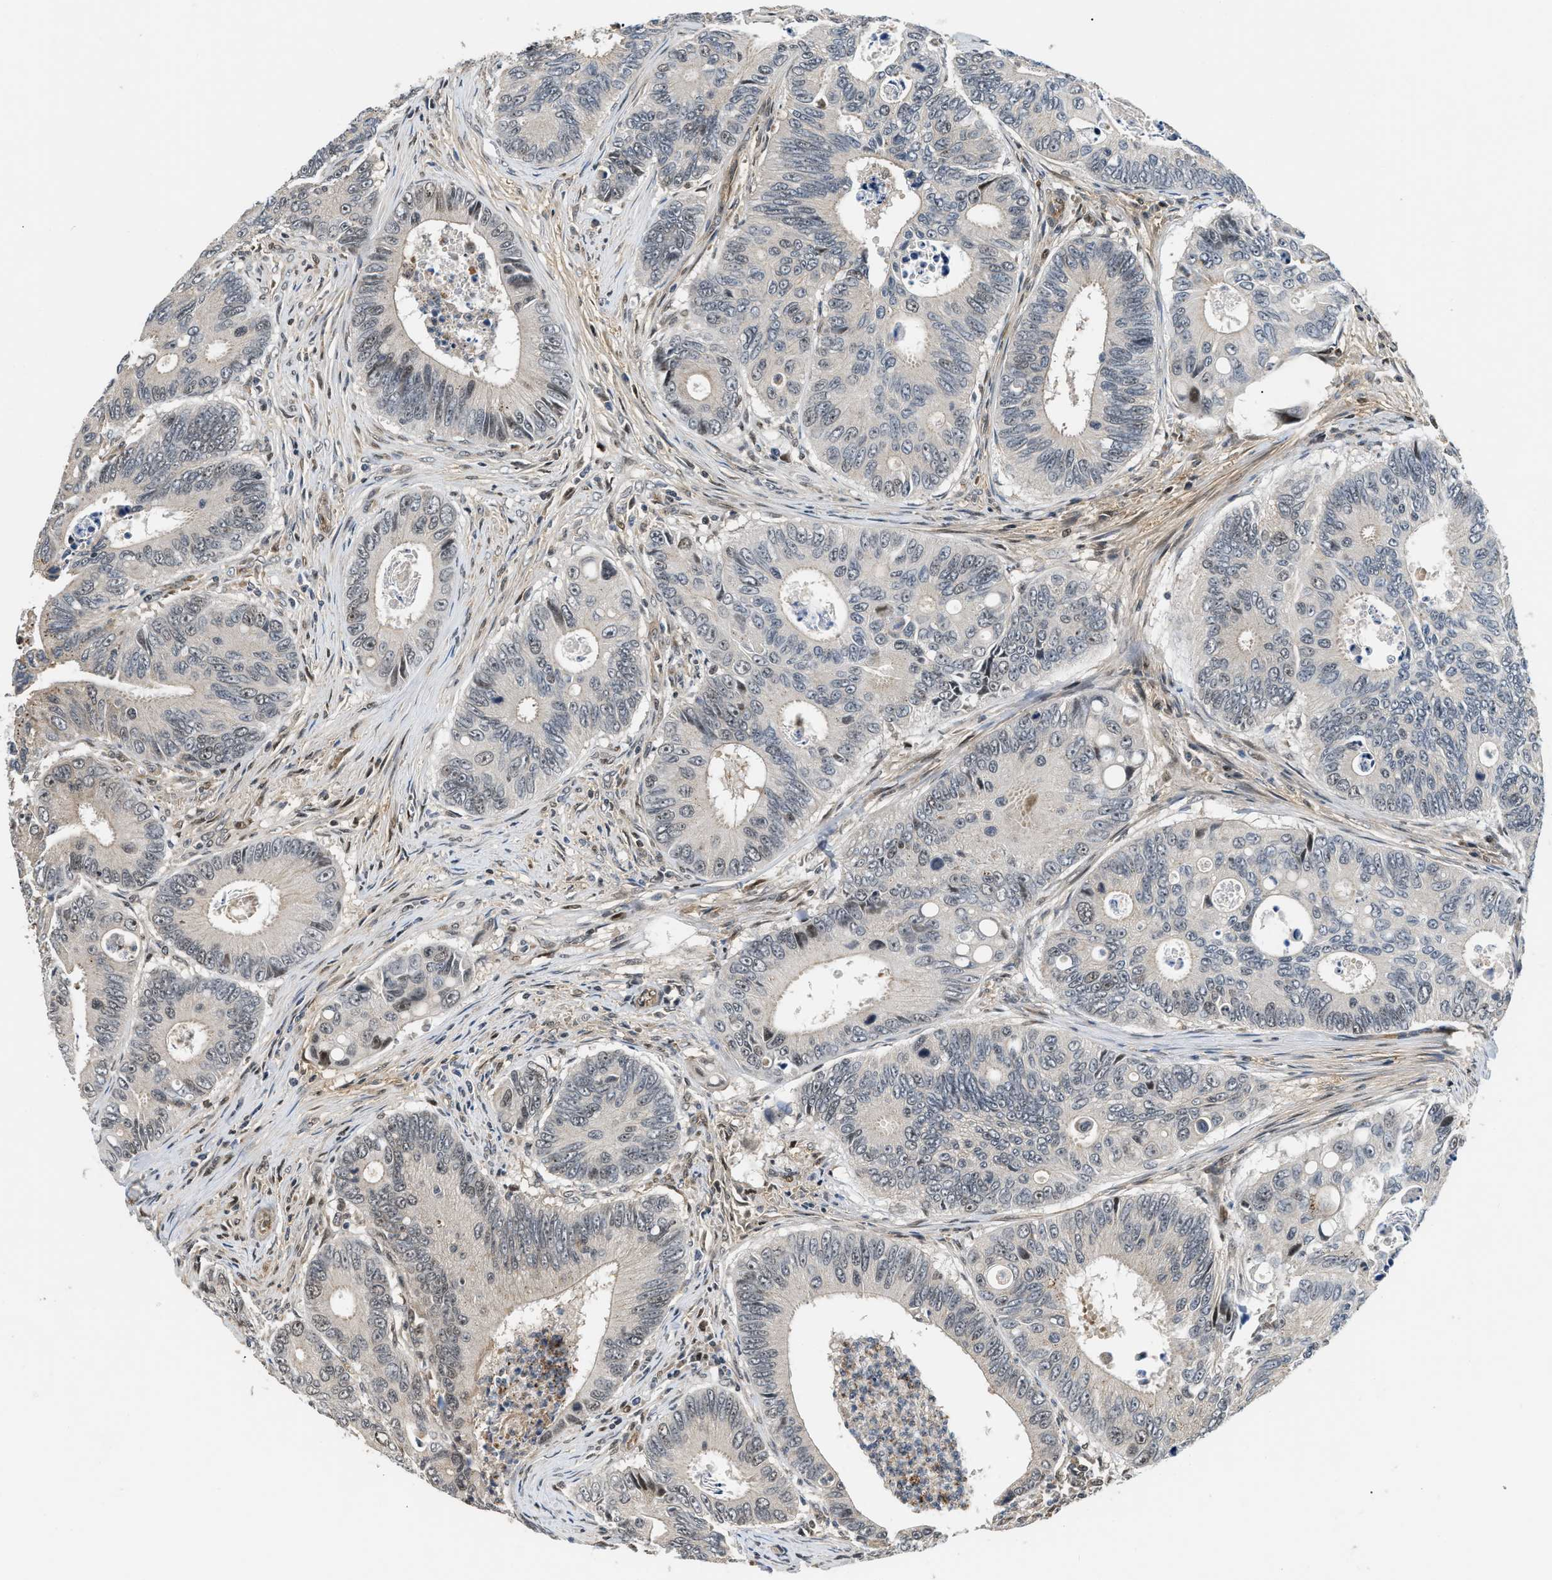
{"staining": {"intensity": "weak", "quantity": "<25%", "location": "cytoplasmic/membranous,nuclear"}, "tissue": "colorectal cancer", "cell_type": "Tumor cells", "image_type": "cancer", "snomed": [{"axis": "morphology", "description": "Inflammation, NOS"}, {"axis": "morphology", "description": "Adenocarcinoma, NOS"}, {"axis": "topography", "description": "Colon"}], "caption": "Colorectal cancer was stained to show a protein in brown. There is no significant staining in tumor cells.", "gene": "LTA4H", "patient": {"sex": "male", "age": 72}}